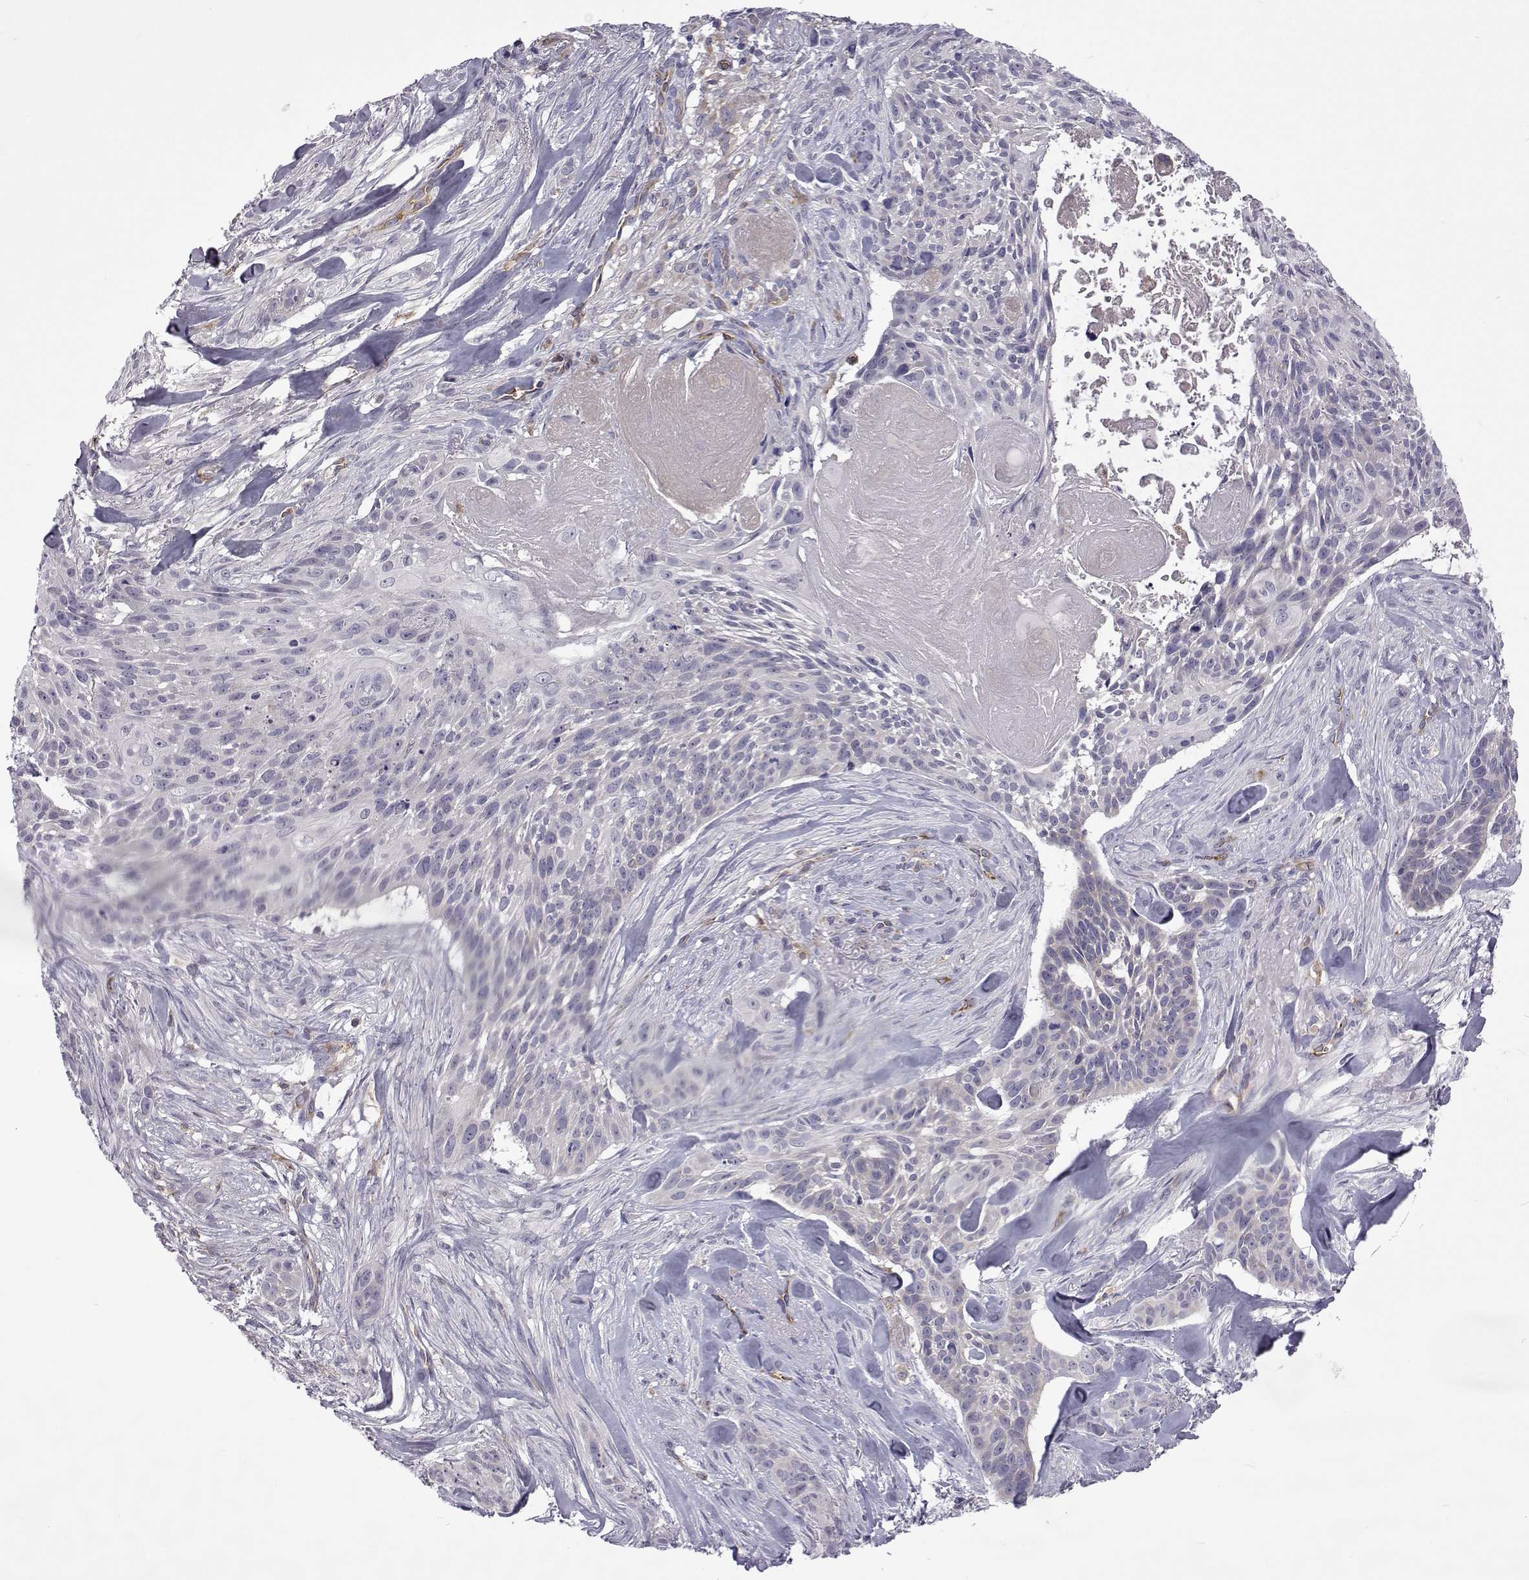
{"staining": {"intensity": "negative", "quantity": "none", "location": "none"}, "tissue": "skin cancer", "cell_type": "Tumor cells", "image_type": "cancer", "snomed": [{"axis": "morphology", "description": "Basal cell carcinoma"}, {"axis": "topography", "description": "Skin"}], "caption": "An image of basal cell carcinoma (skin) stained for a protein demonstrates no brown staining in tumor cells.", "gene": "TCF15", "patient": {"sex": "male", "age": 87}}